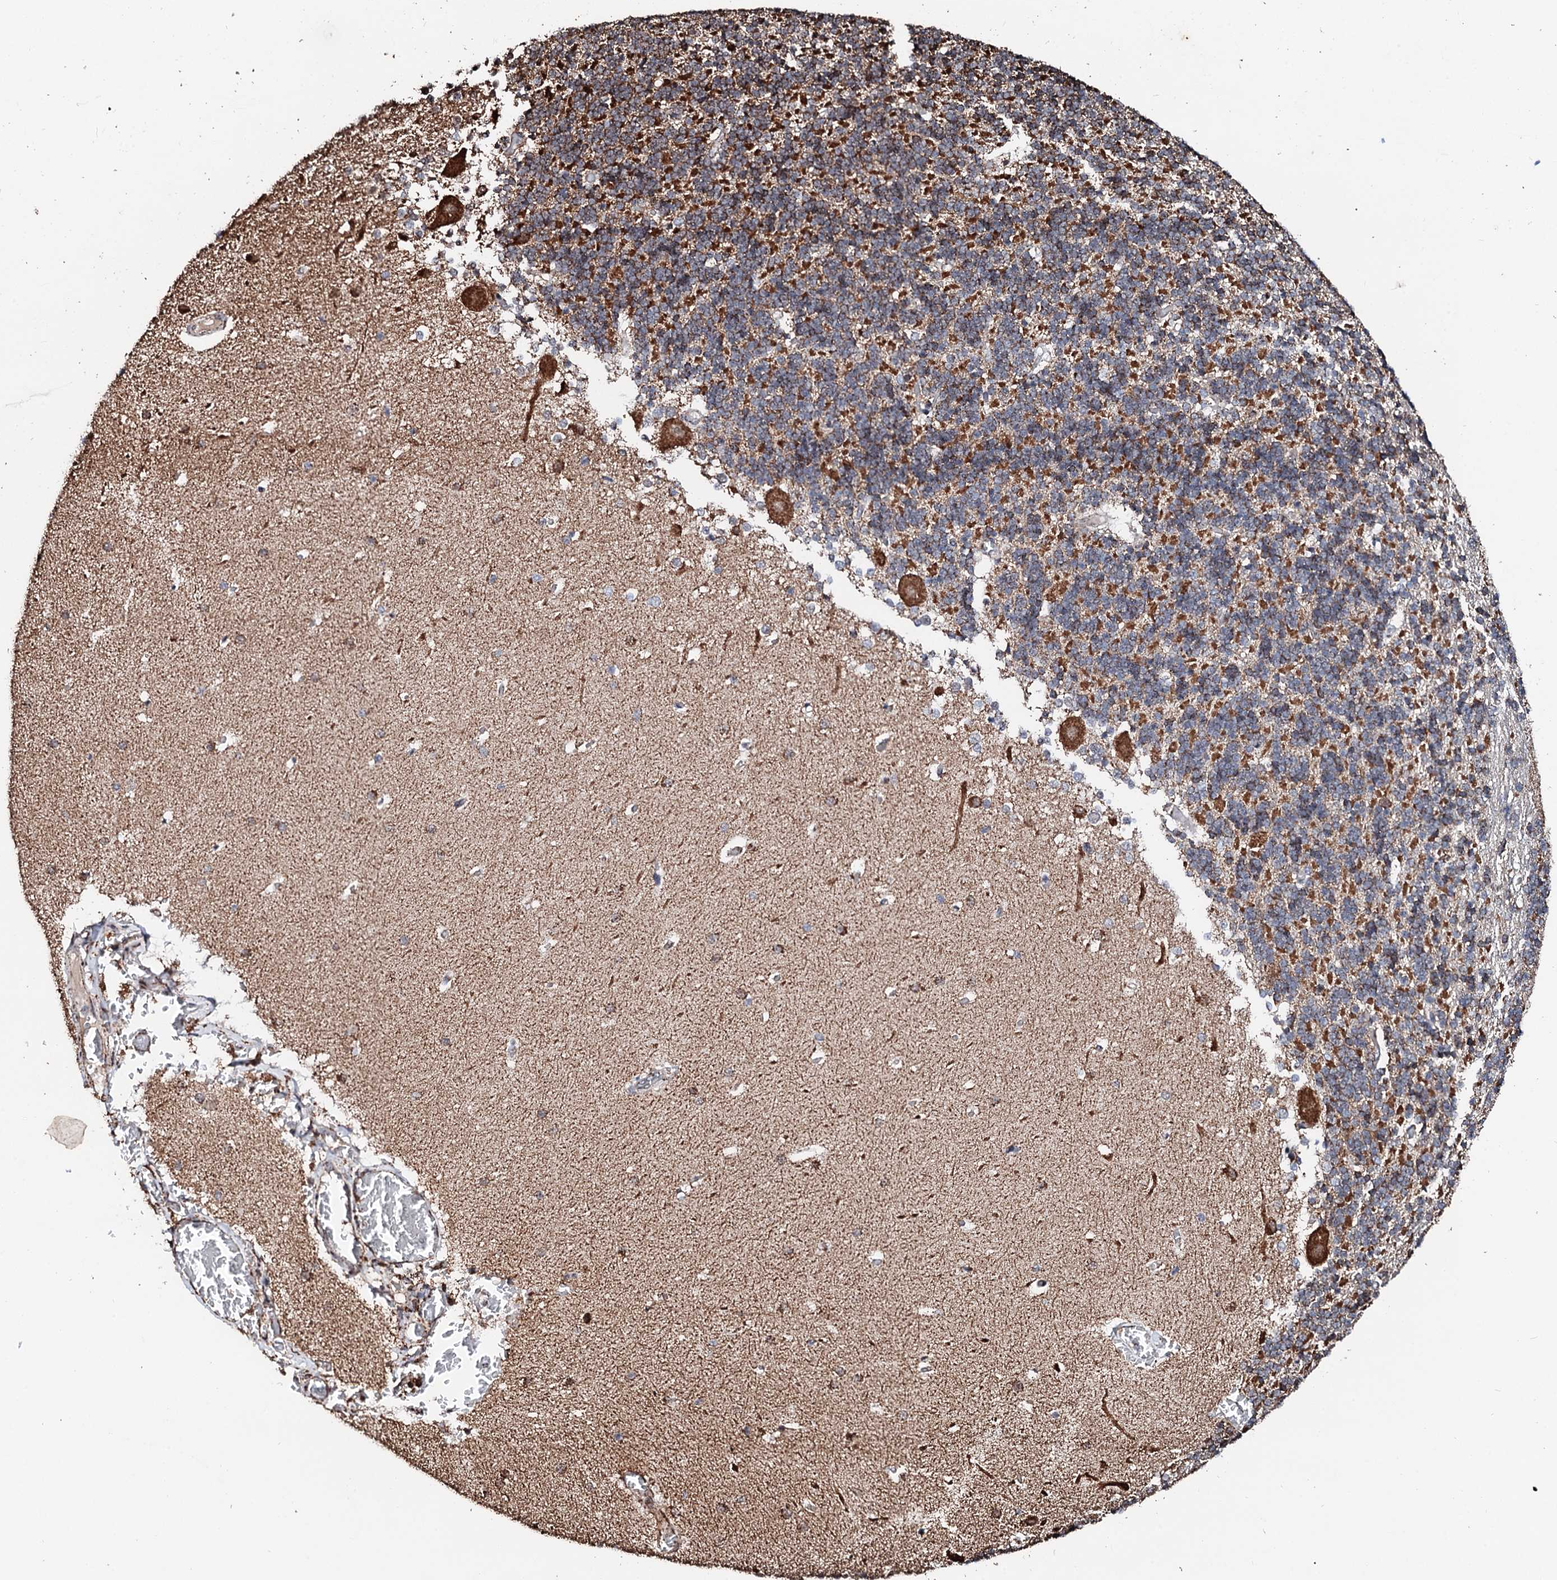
{"staining": {"intensity": "strong", "quantity": "<25%", "location": "cytoplasmic/membranous"}, "tissue": "cerebellum", "cell_type": "Cells in granular layer", "image_type": "normal", "snomed": [{"axis": "morphology", "description": "Normal tissue, NOS"}, {"axis": "topography", "description": "Cerebellum"}], "caption": "Immunohistochemical staining of unremarkable cerebellum exhibits medium levels of strong cytoplasmic/membranous expression in approximately <25% of cells in granular layer. Nuclei are stained in blue.", "gene": "SECISBP2L", "patient": {"sex": "male", "age": 37}}